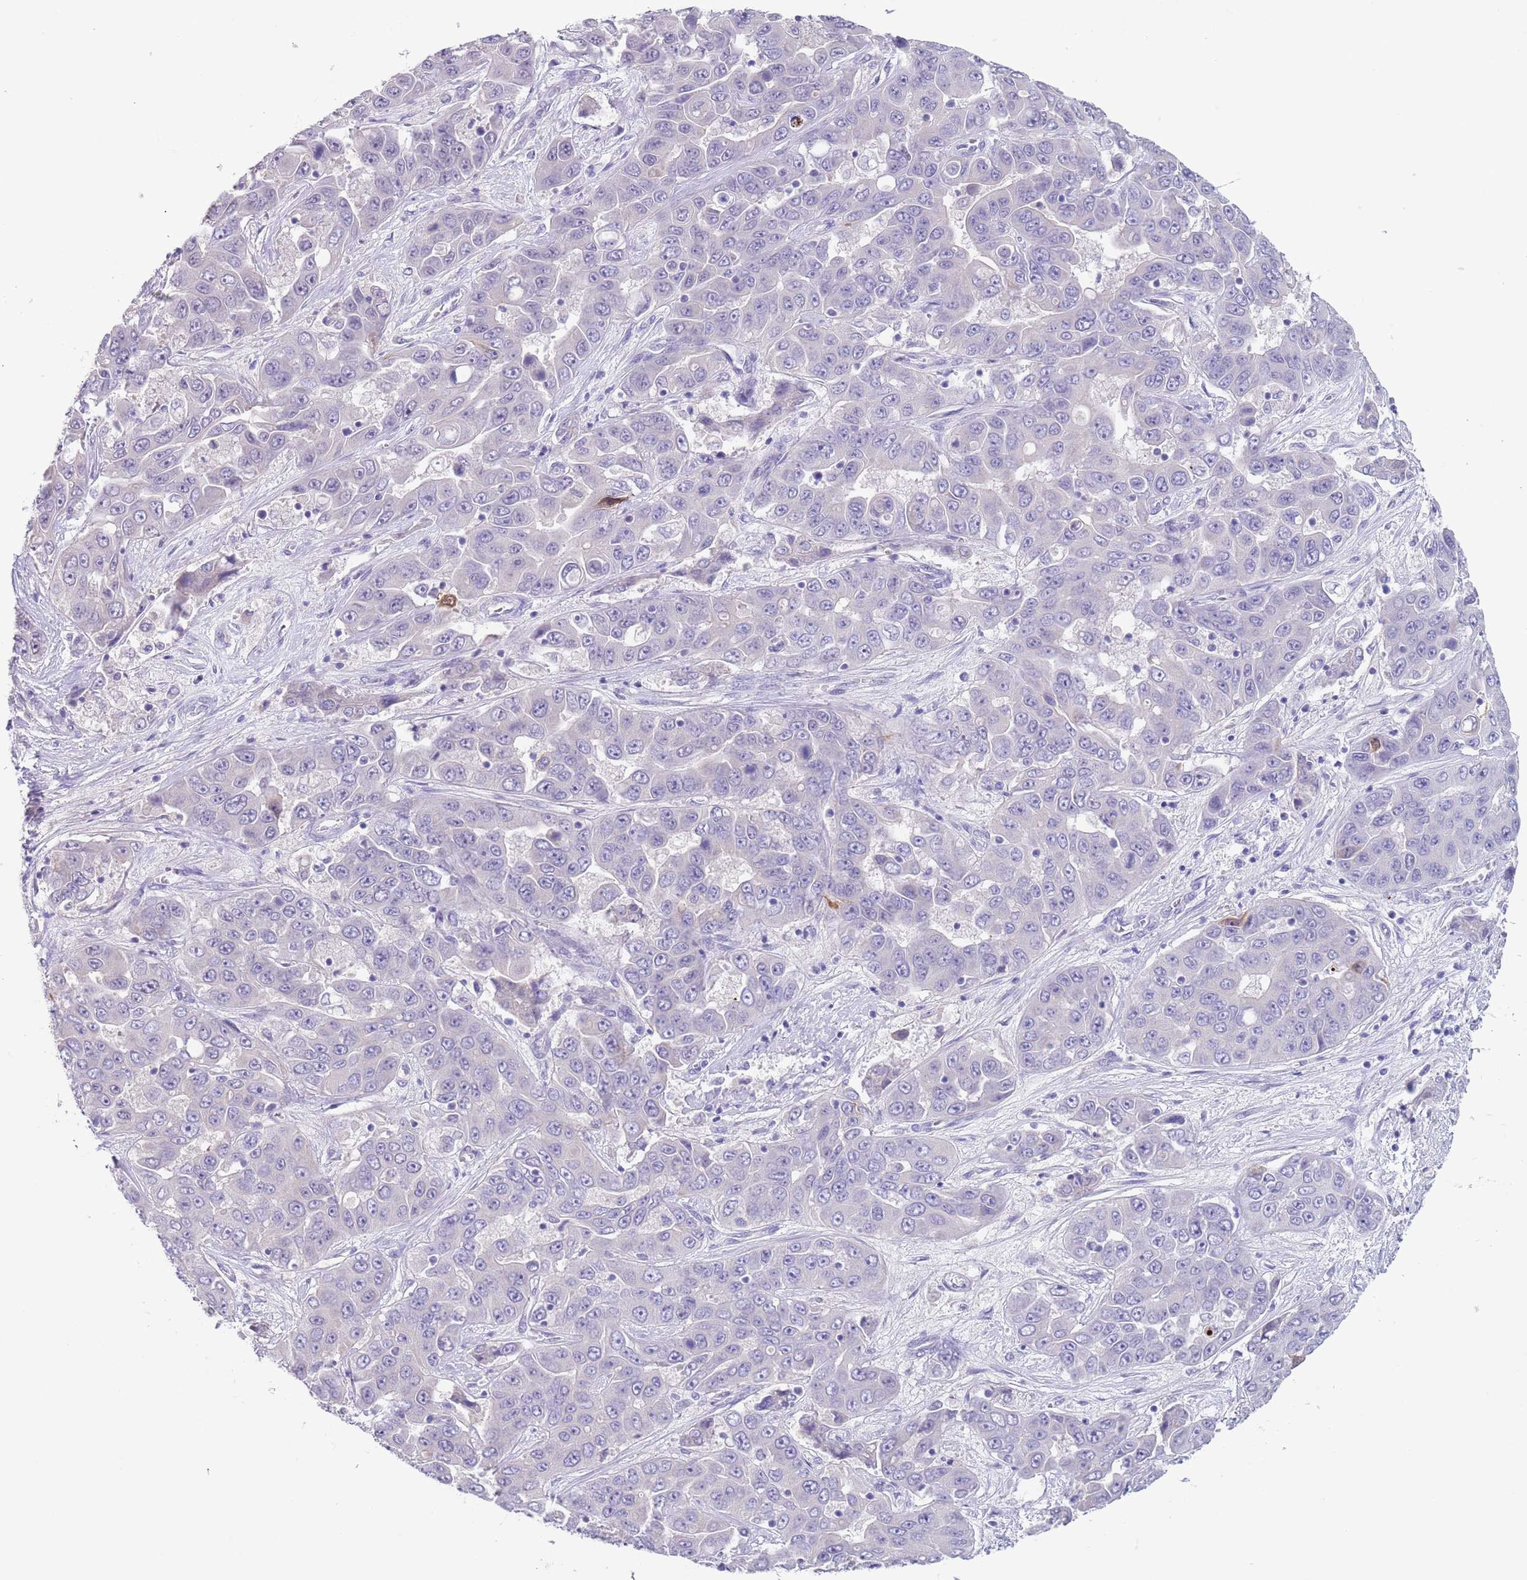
{"staining": {"intensity": "negative", "quantity": "none", "location": "none"}, "tissue": "liver cancer", "cell_type": "Tumor cells", "image_type": "cancer", "snomed": [{"axis": "morphology", "description": "Cholangiocarcinoma"}, {"axis": "topography", "description": "Liver"}], "caption": "A micrograph of liver cholangiocarcinoma stained for a protein reveals no brown staining in tumor cells. (Brightfield microscopy of DAB immunohistochemistry (IHC) at high magnification).", "gene": "SPIRE2", "patient": {"sex": "female", "age": 52}}